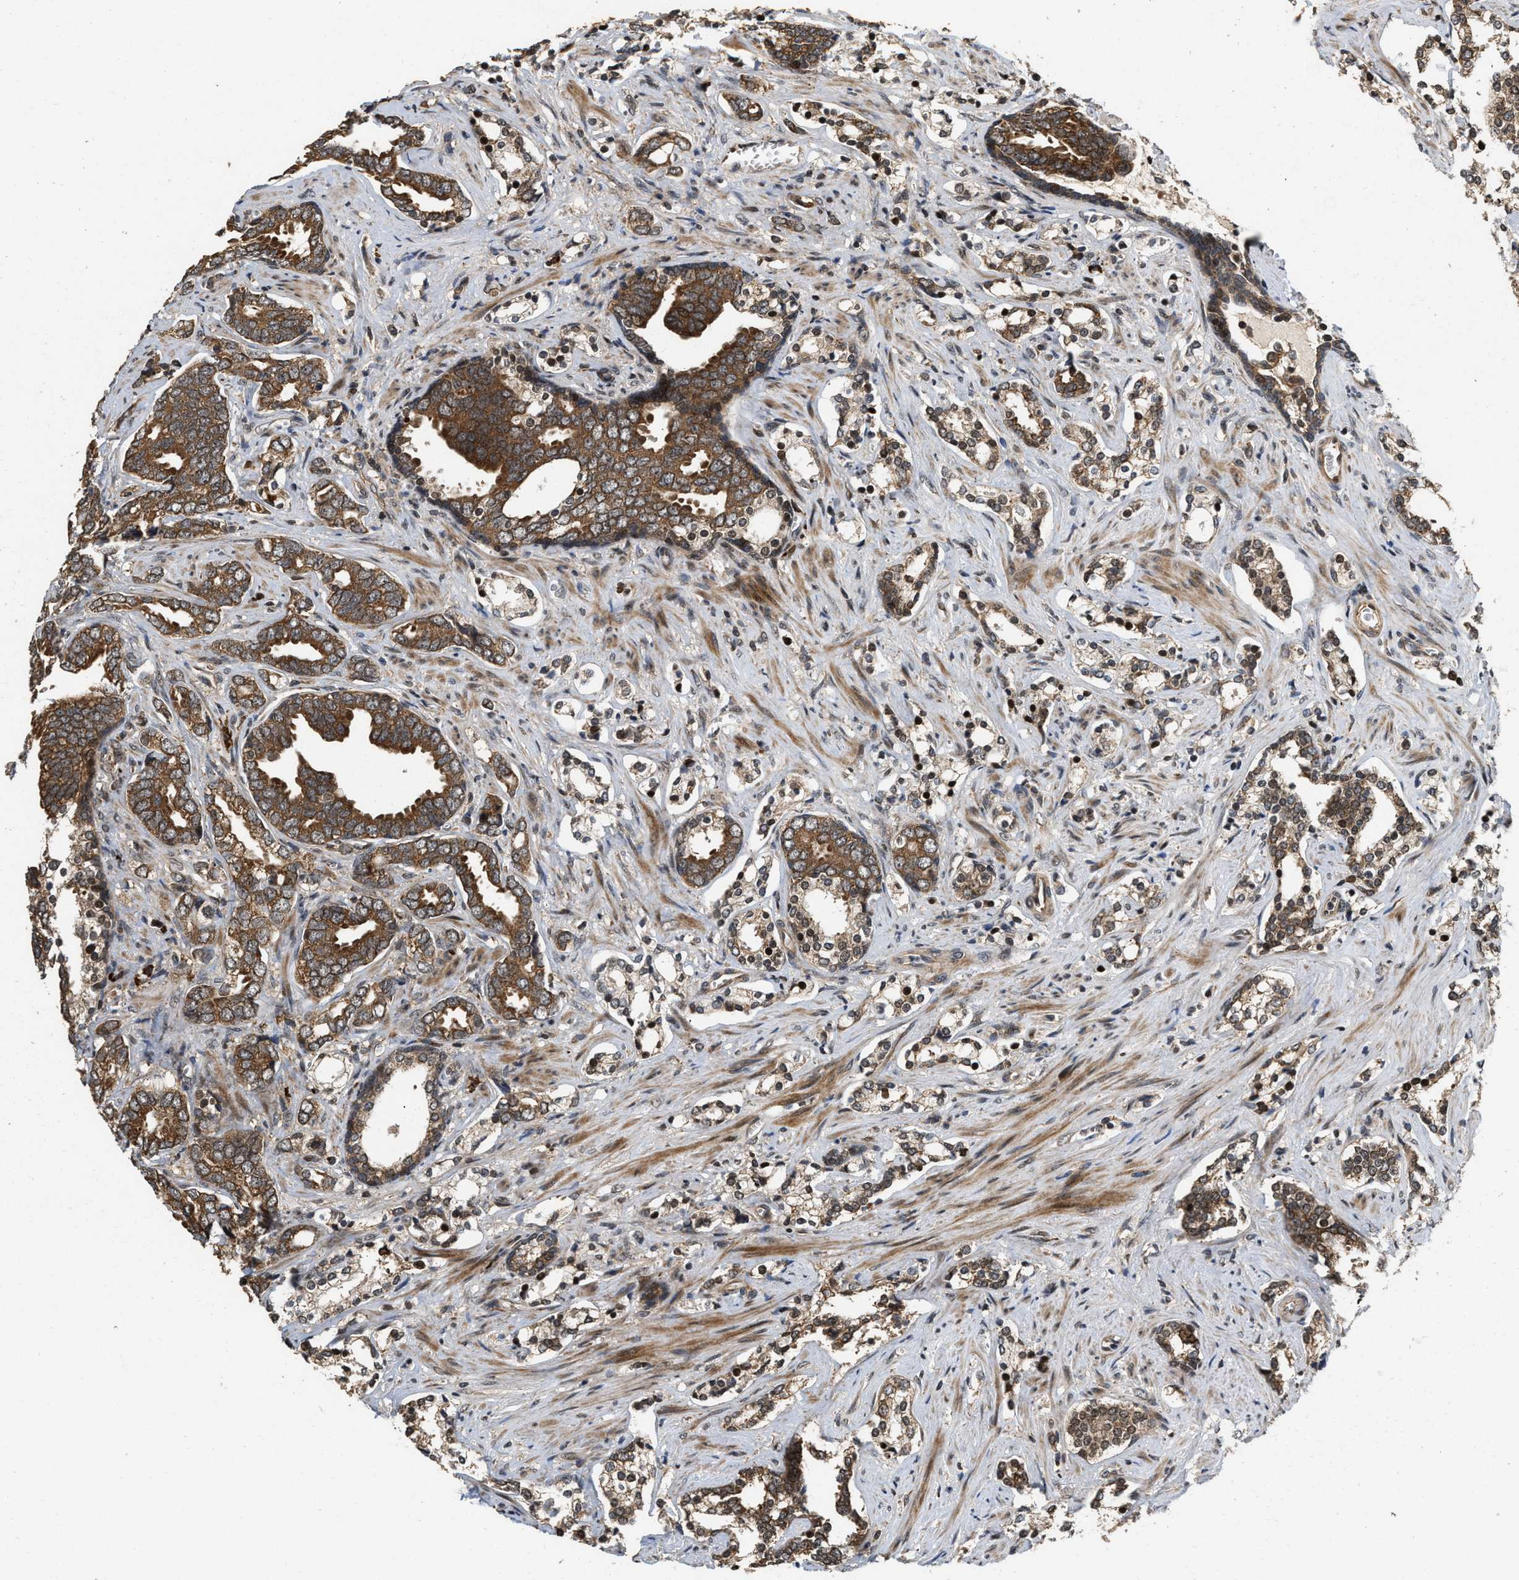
{"staining": {"intensity": "moderate", "quantity": ">75%", "location": "cytoplasmic/membranous"}, "tissue": "prostate cancer", "cell_type": "Tumor cells", "image_type": "cancer", "snomed": [{"axis": "morphology", "description": "Adenocarcinoma, Medium grade"}, {"axis": "topography", "description": "Prostate"}], "caption": "Tumor cells demonstrate moderate cytoplasmic/membranous expression in approximately >75% of cells in prostate cancer (medium-grade adenocarcinoma).", "gene": "ELP2", "patient": {"sex": "male", "age": 67}}